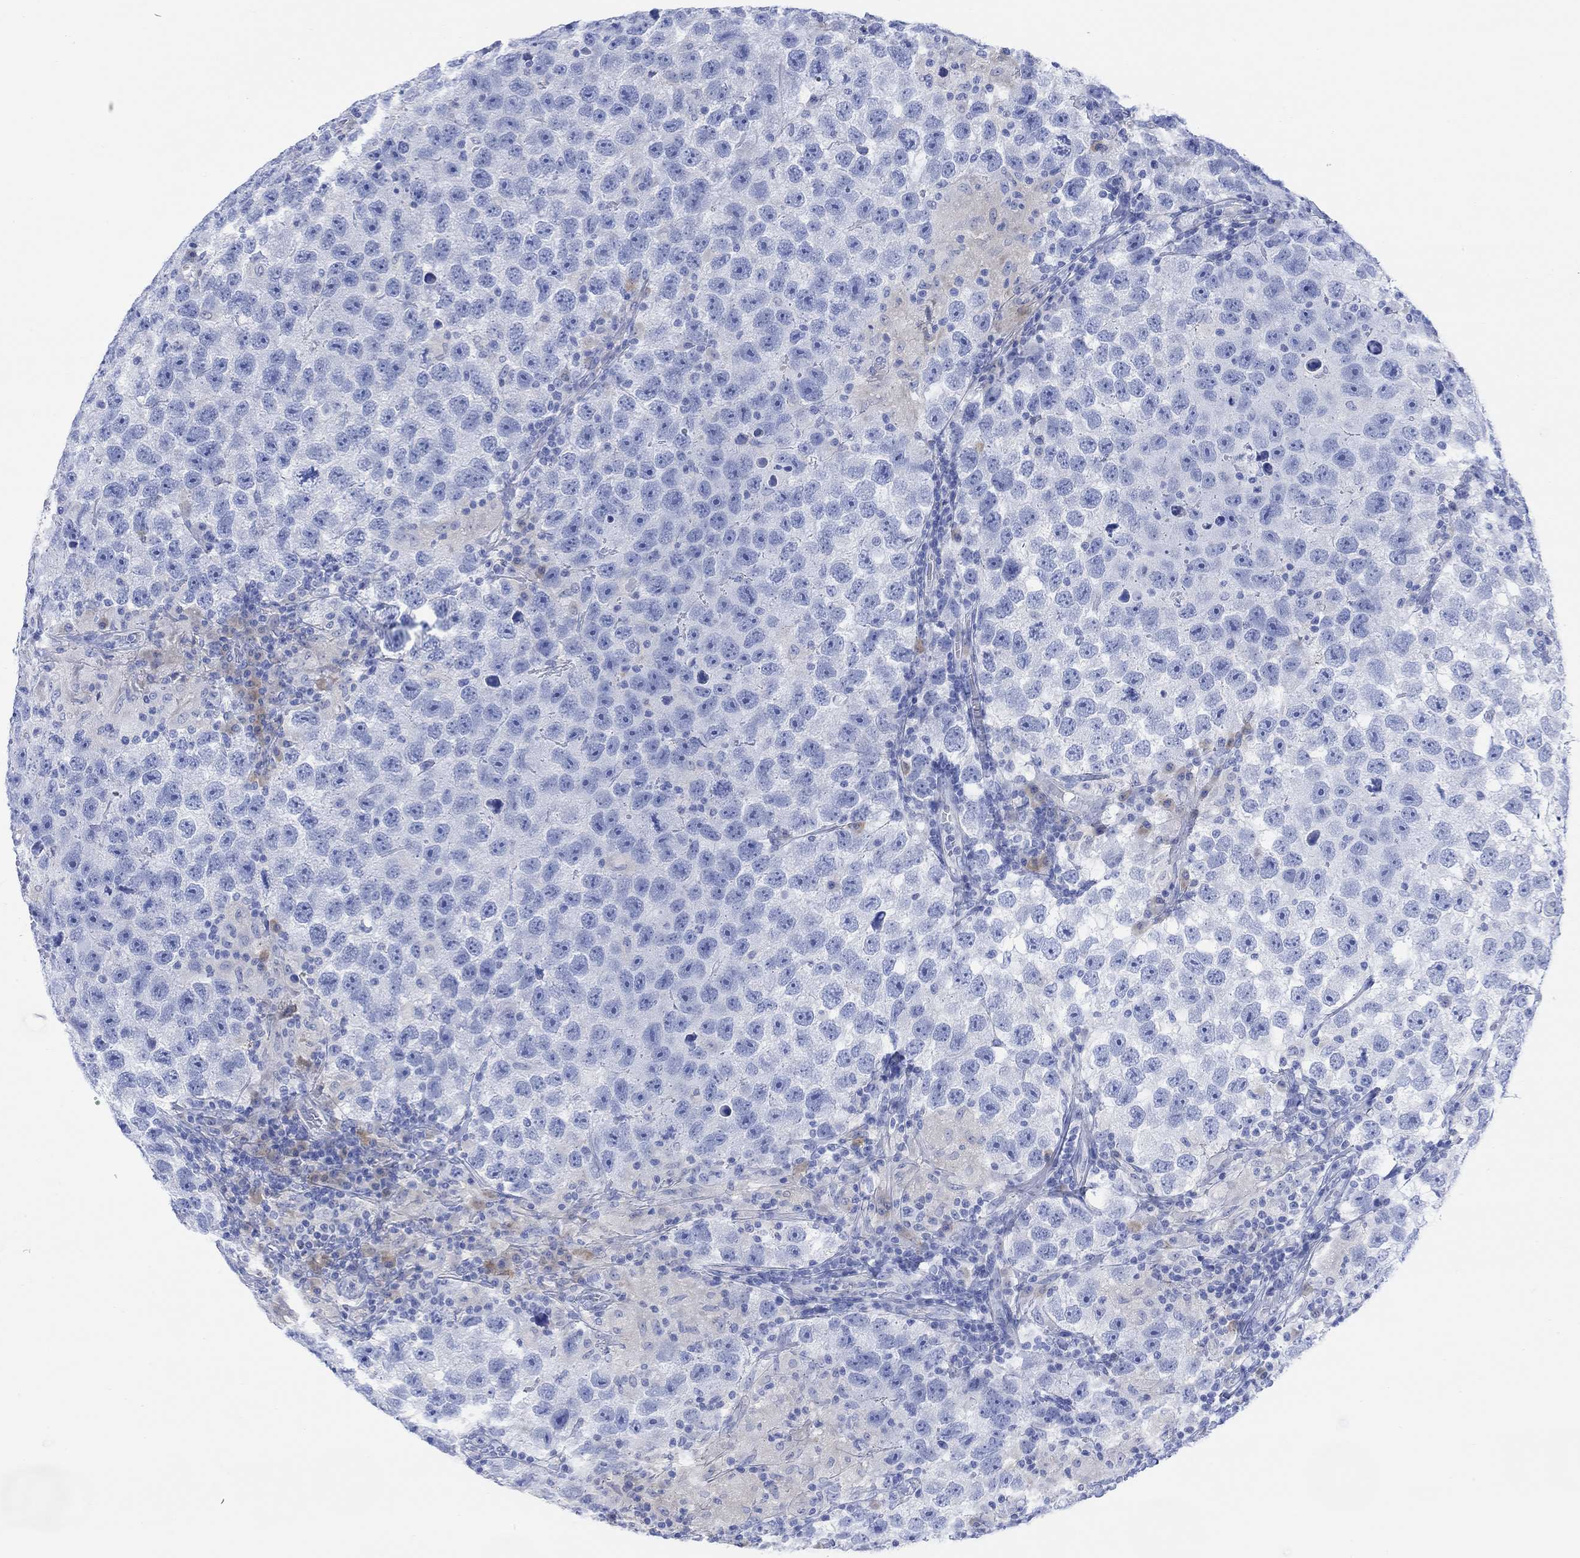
{"staining": {"intensity": "negative", "quantity": "none", "location": "none"}, "tissue": "testis cancer", "cell_type": "Tumor cells", "image_type": "cancer", "snomed": [{"axis": "morphology", "description": "Seminoma, NOS"}, {"axis": "topography", "description": "Testis"}], "caption": "Photomicrograph shows no protein staining in tumor cells of seminoma (testis) tissue.", "gene": "GNG13", "patient": {"sex": "male", "age": 26}}